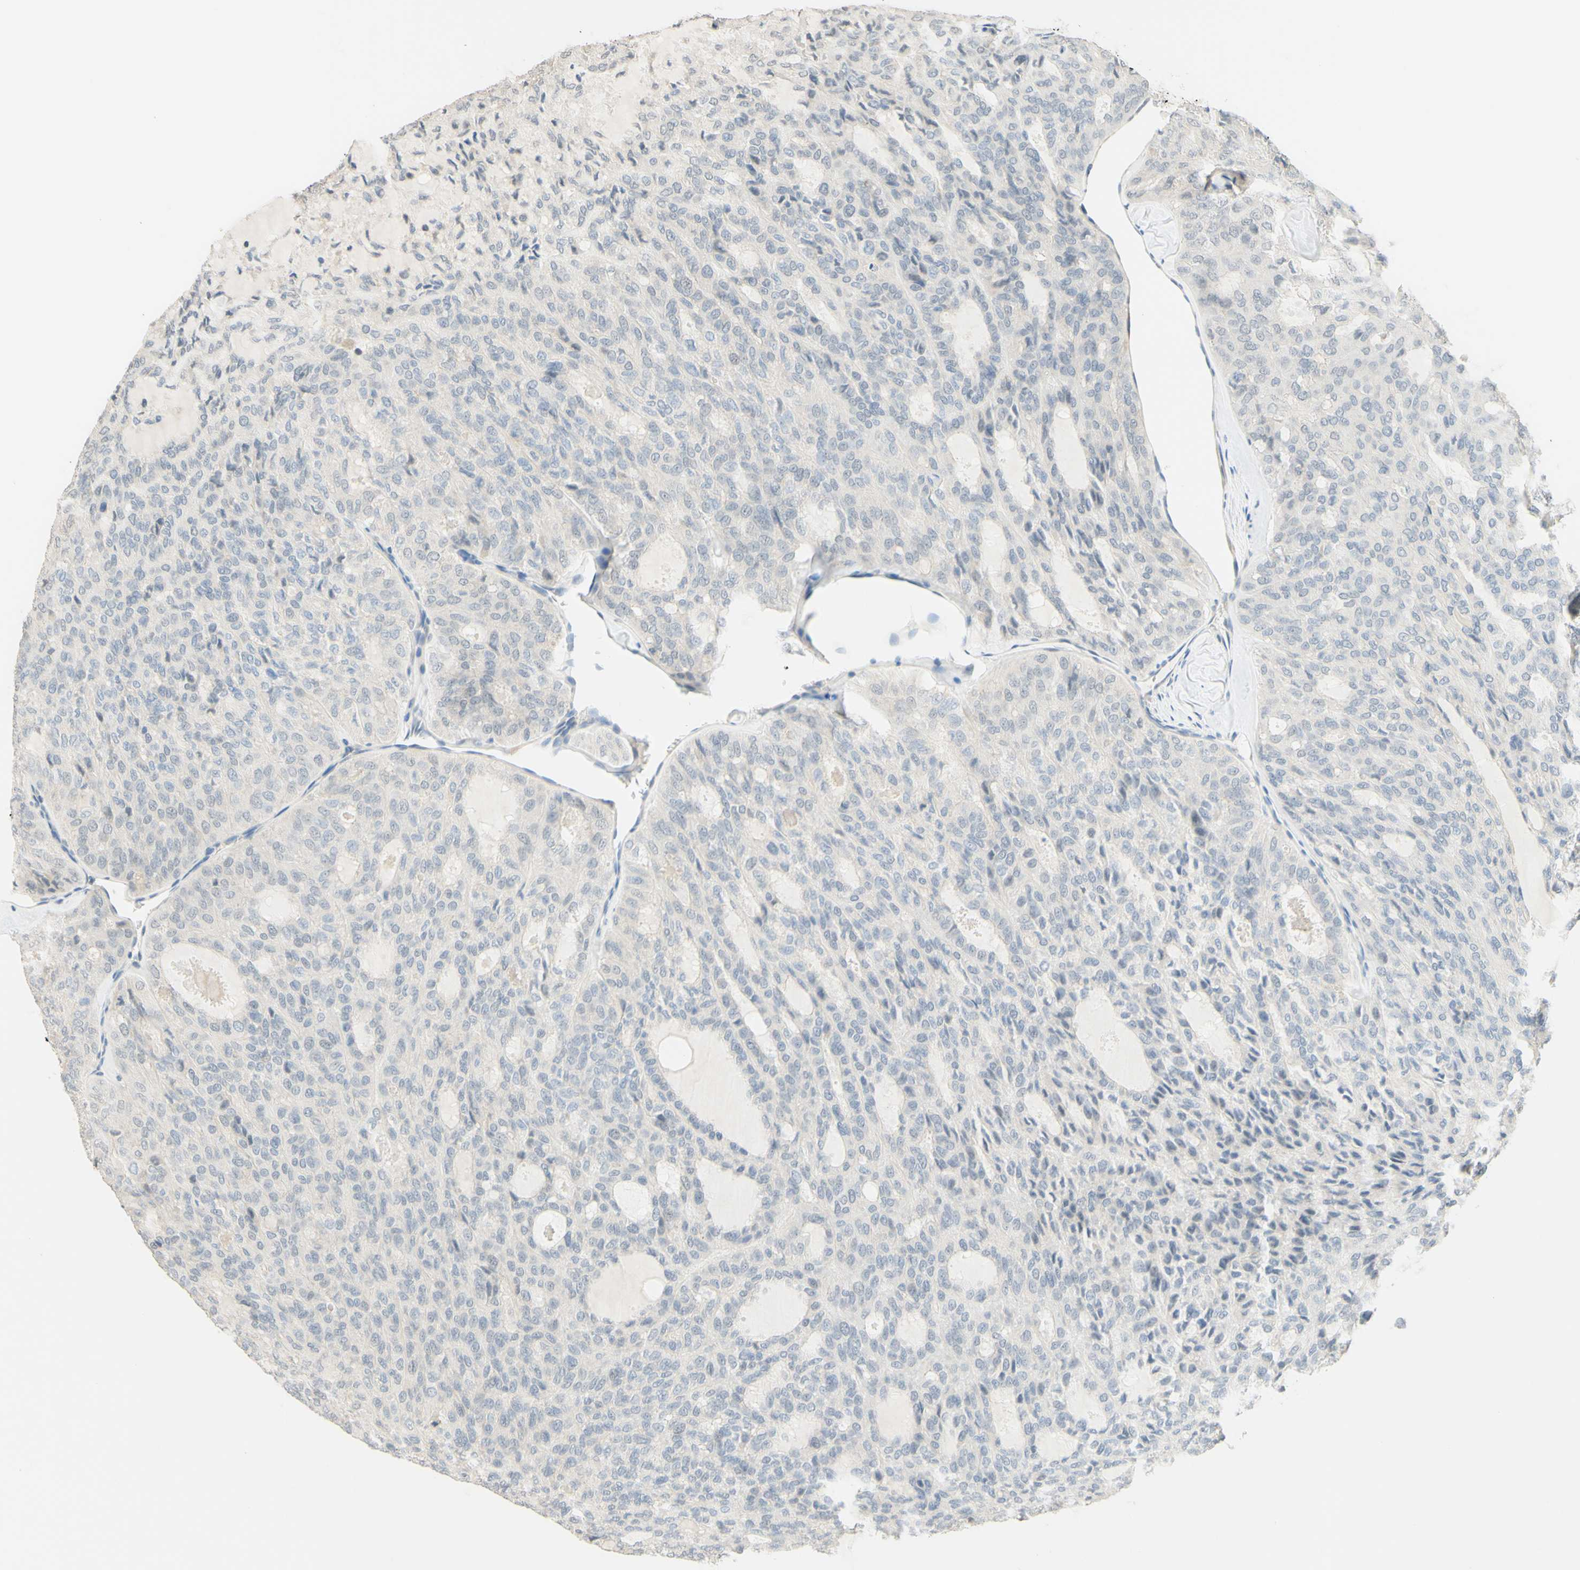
{"staining": {"intensity": "weak", "quantity": "<25%", "location": "cytoplasmic/membranous"}, "tissue": "thyroid cancer", "cell_type": "Tumor cells", "image_type": "cancer", "snomed": [{"axis": "morphology", "description": "Follicular adenoma carcinoma, NOS"}, {"axis": "topography", "description": "Thyroid gland"}], "caption": "Tumor cells are negative for brown protein staining in follicular adenoma carcinoma (thyroid).", "gene": "MAG", "patient": {"sex": "male", "age": 75}}